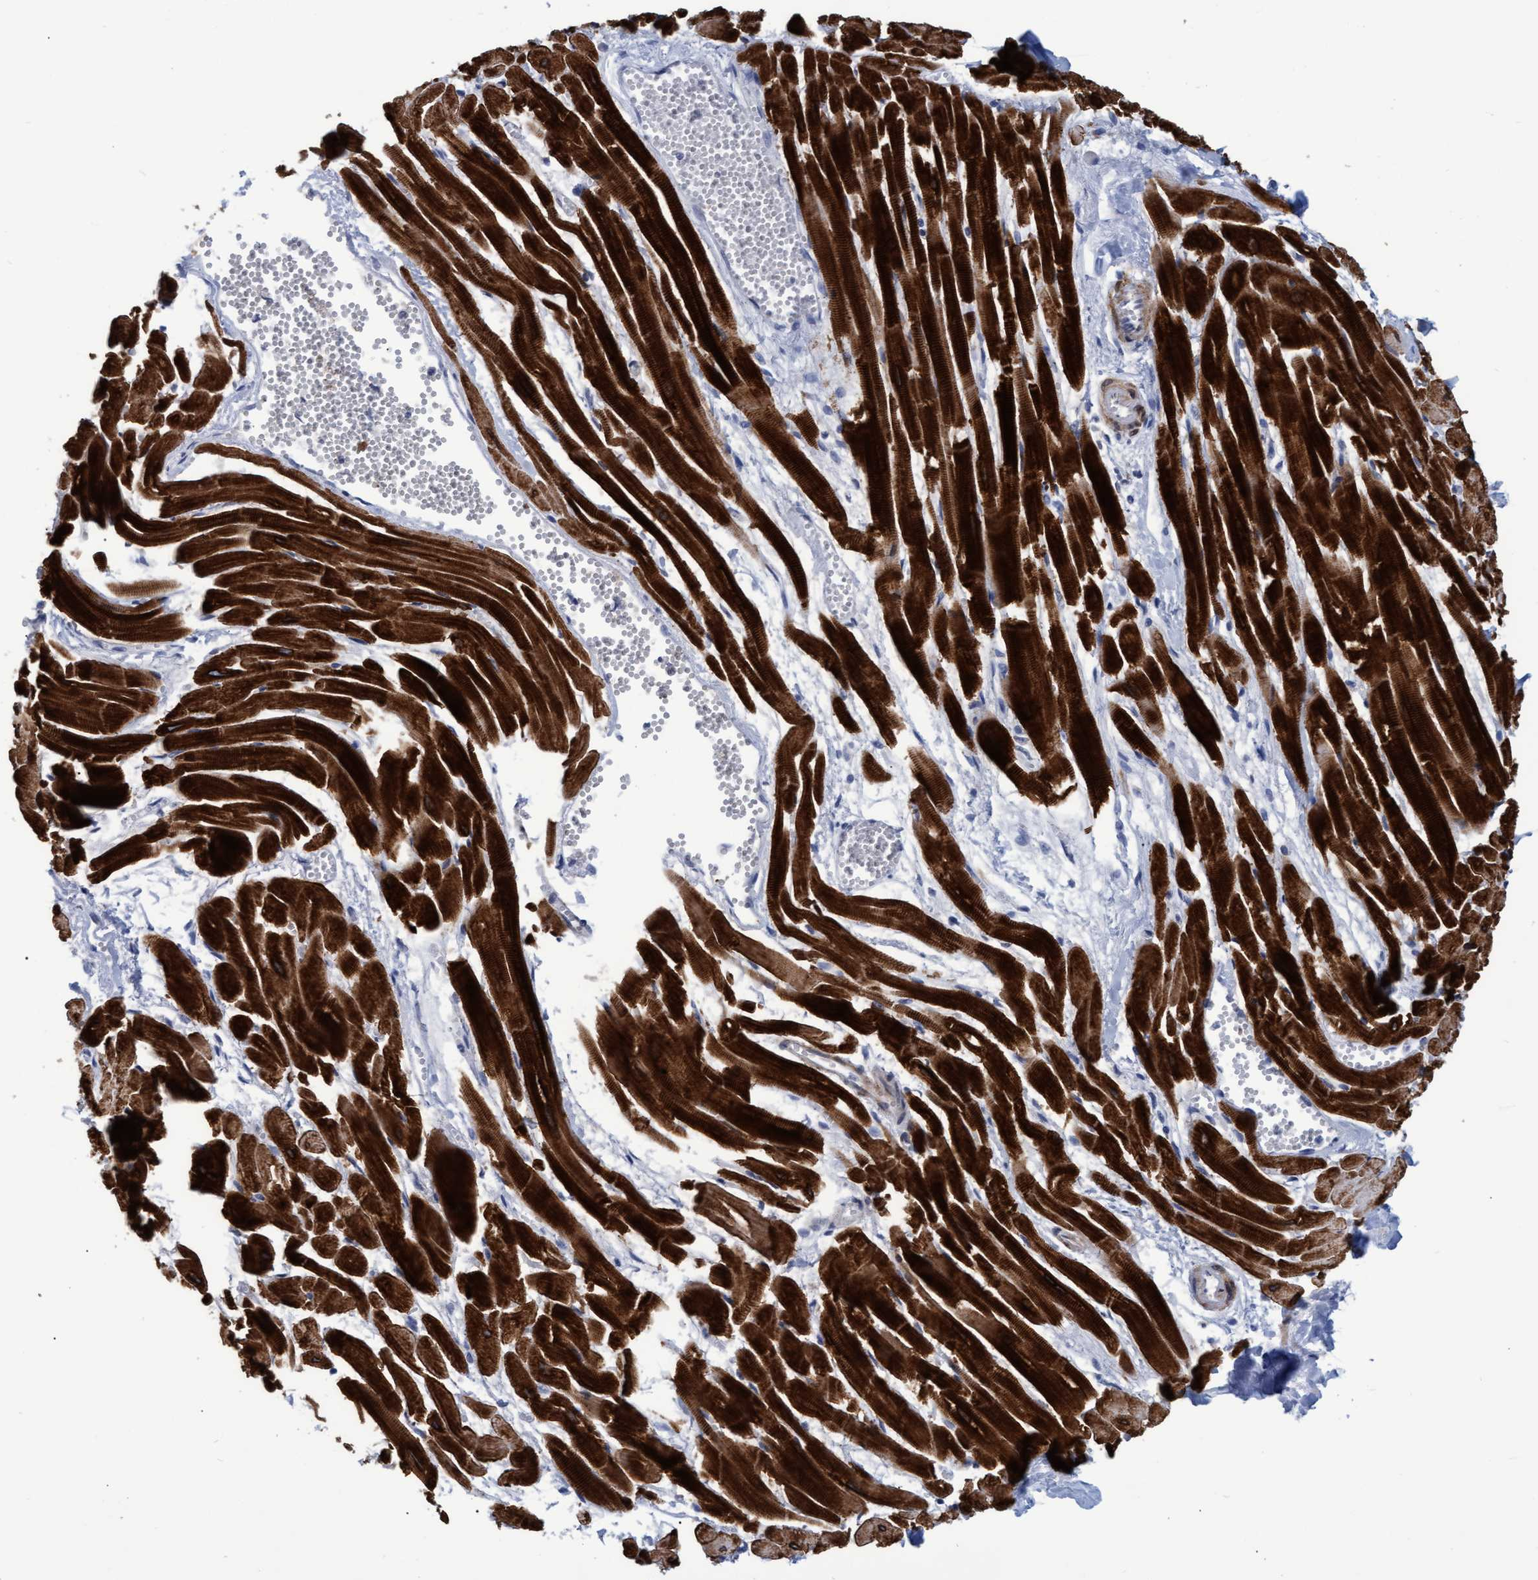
{"staining": {"intensity": "strong", "quantity": ">75%", "location": "cytoplasmic/membranous"}, "tissue": "heart muscle", "cell_type": "Cardiomyocytes", "image_type": "normal", "snomed": [{"axis": "morphology", "description": "Normal tissue, NOS"}, {"axis": "topography", "description": "Heart"}], "caption": "Heart muscle stained with immunohistochemistry demonstrates strong cytoplasmic/membranous positivity in approximately >75% of cardiomyocytes. The protein of interest is shown in brown color, while the nuclei are stained blue.", "gene": "SSTR3", "patient": {"sex": "female", "age": 19}}